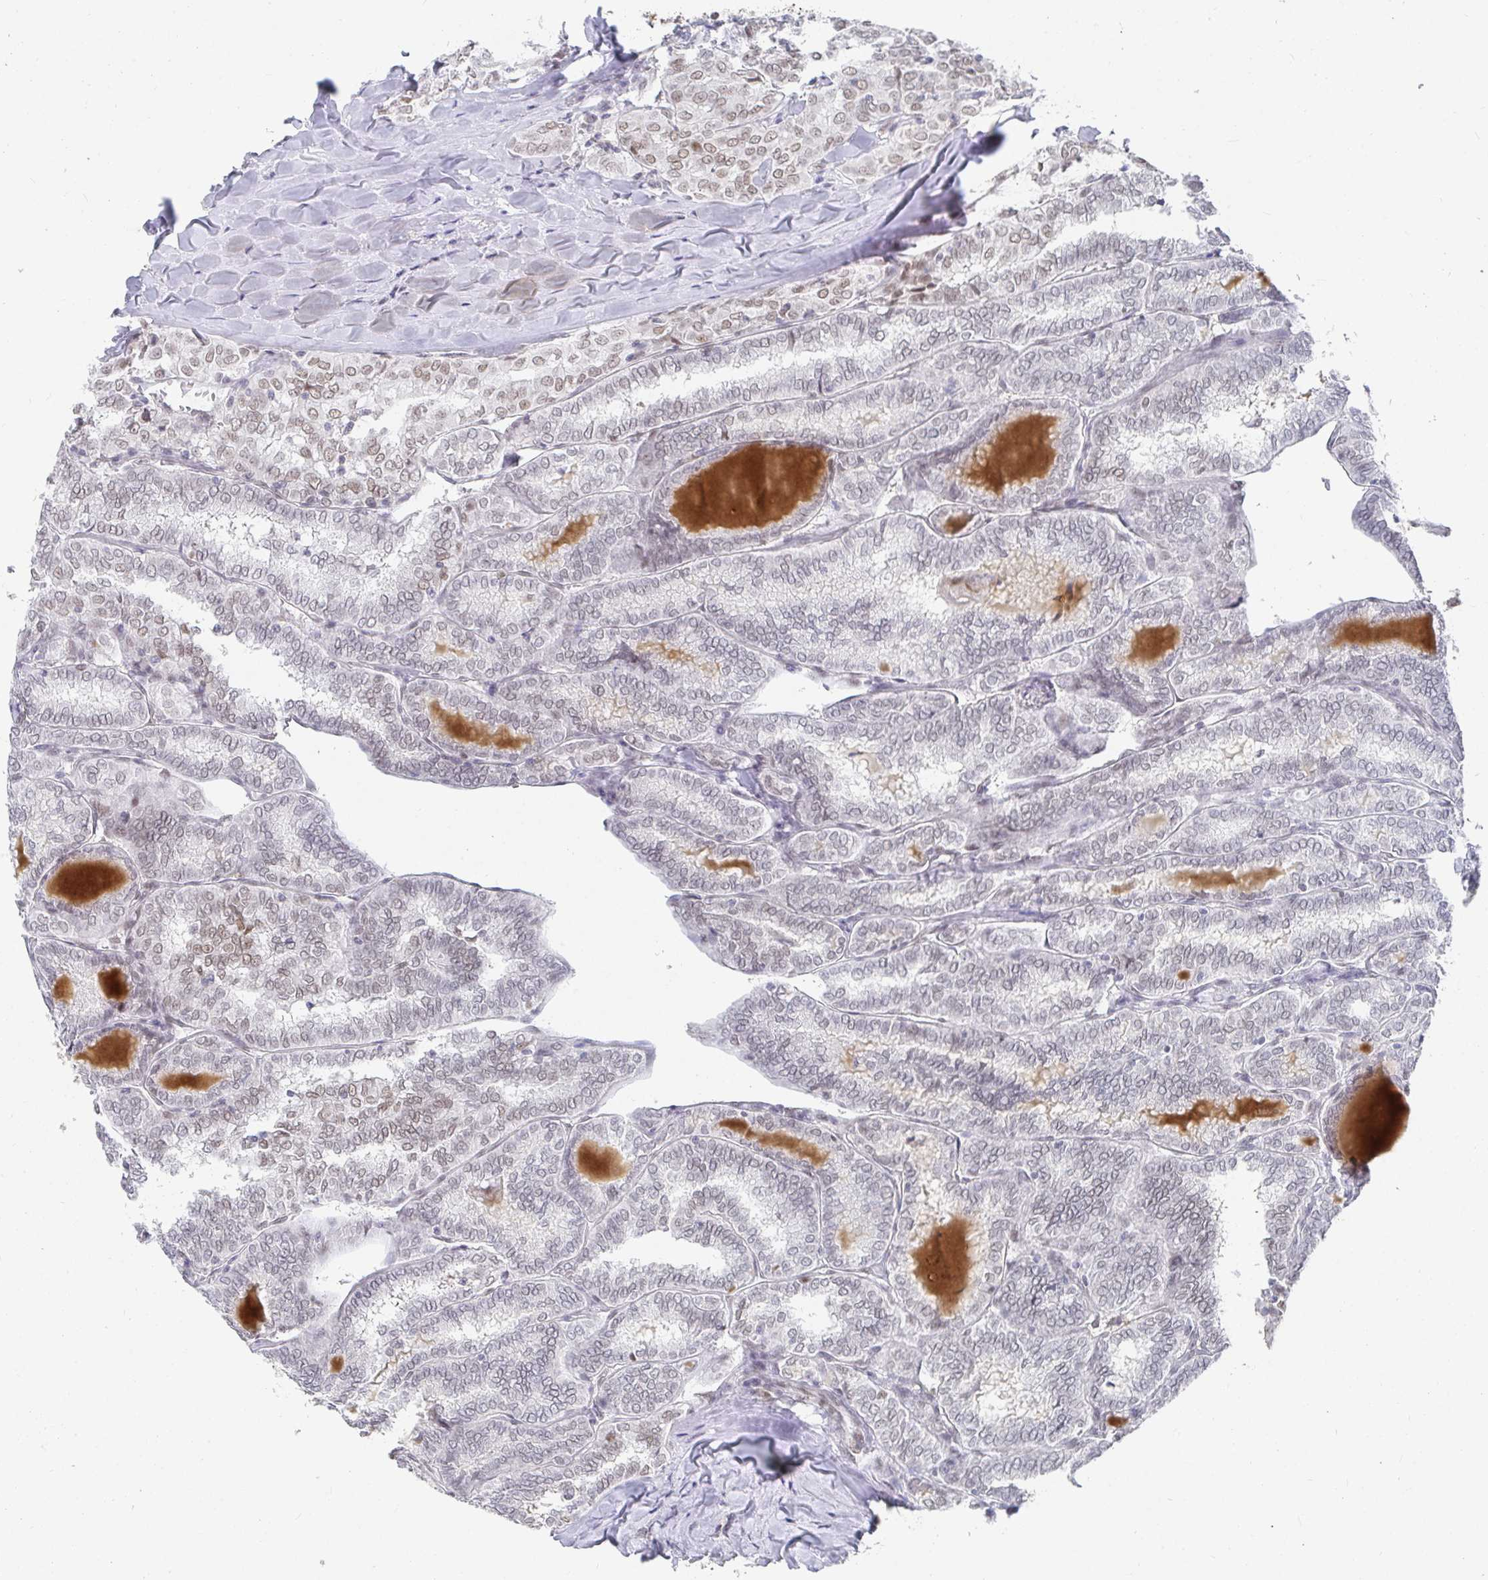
{"staining": {"intensity": "negative", "quantity": "none", "location": "none"}, "tissue": "thyroid cancer", "cell_type": "Tumor cells", "image_type": "cancer", "snomed": [{"axis": "morphology", "description": "Papillary adenocarcinoma, NOS"}, {"axis": "topography", "description": "Thyroid gland"}], "caption": "Human thyroid papillary adenocarcinoma stained for a protein using IHC exhibits no positivity in tumor cells.", "gene": "RCOR1", "patient": {"sex": "female", "age": 30}}